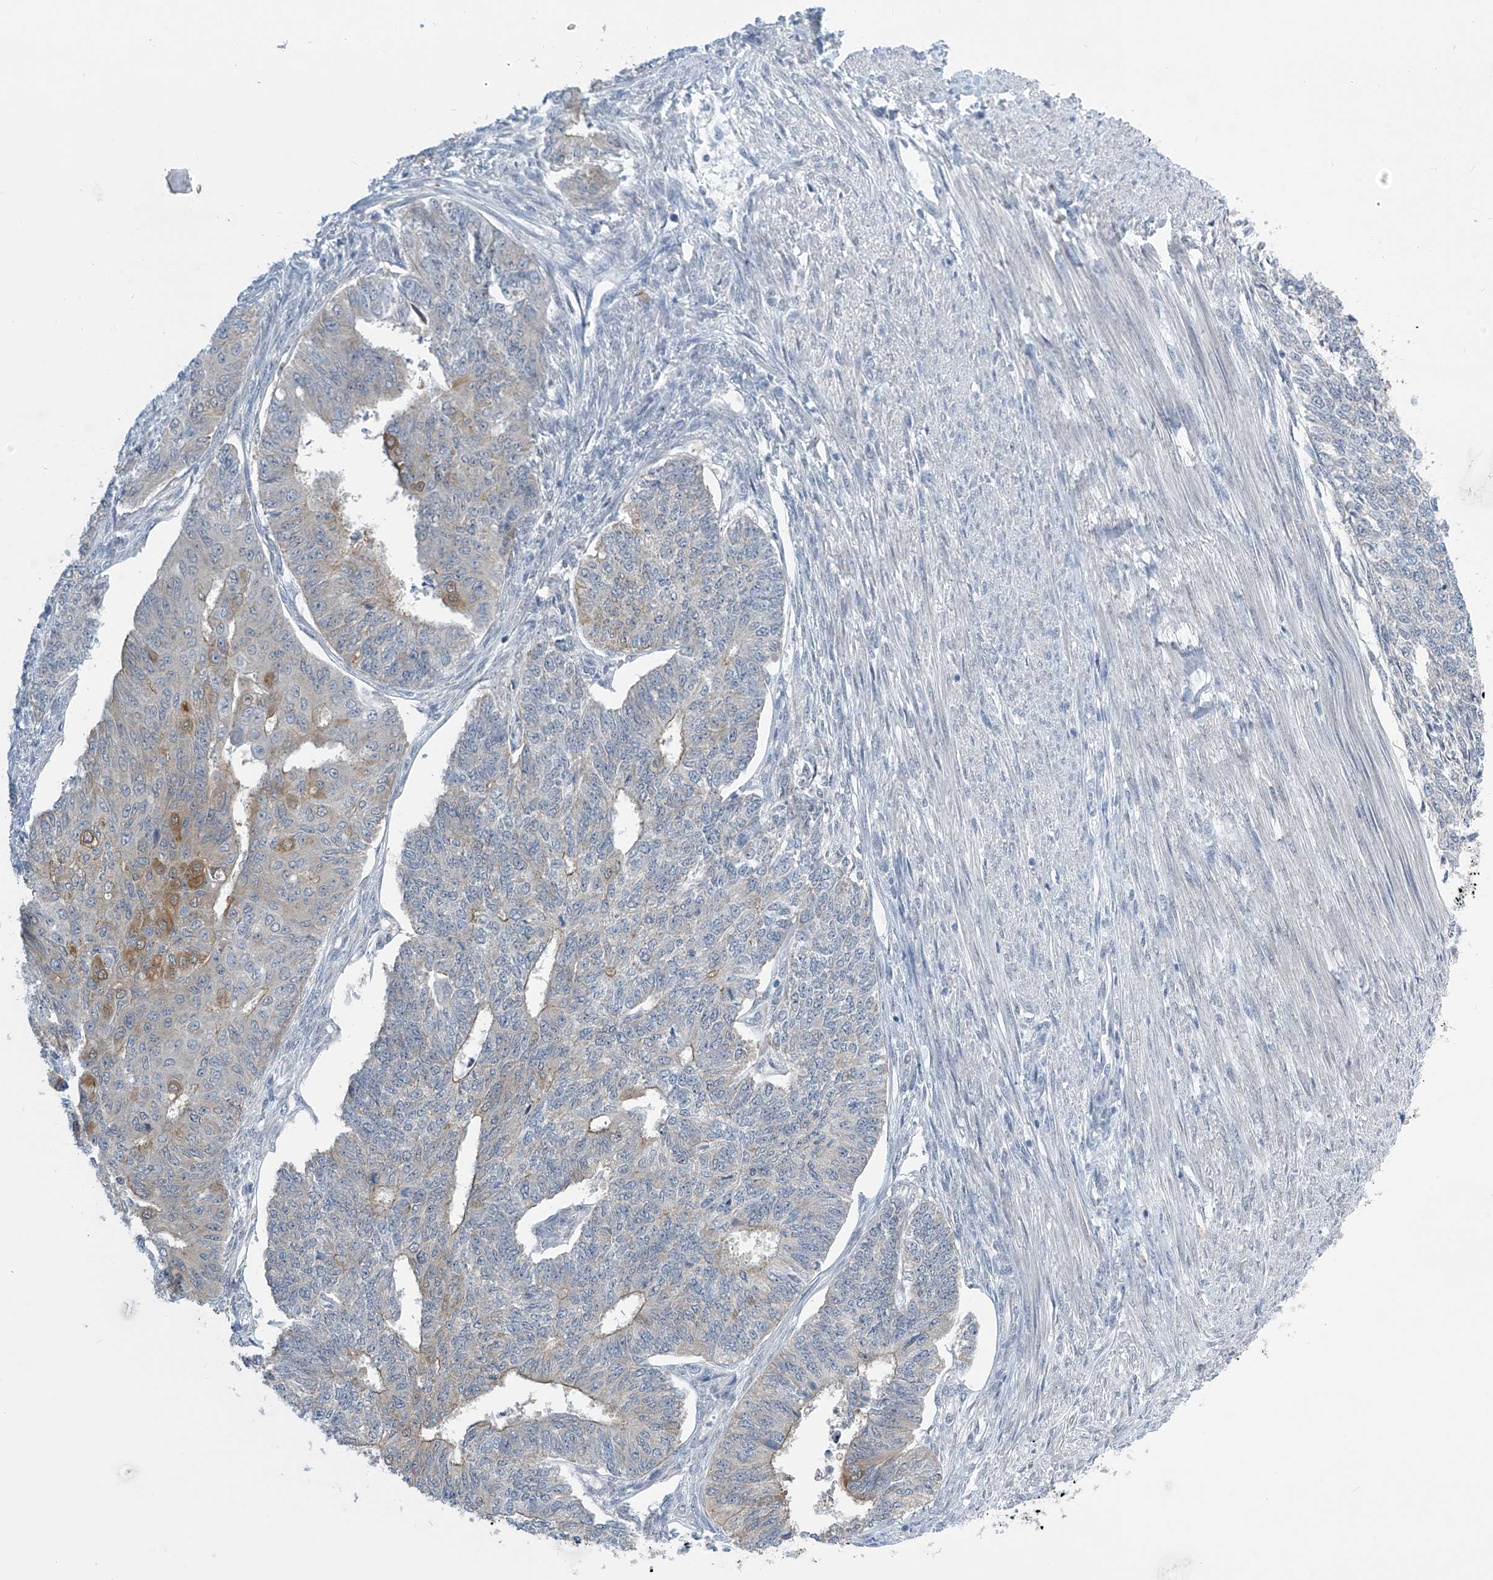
{"staining": {"intensity": "moderate", "quantity": "25%-75%", "location": "cytoplasmic/membranous"}, "tissue": "endometrial cancer", "cell_type": "Tumor cells", "image_type": "cancer", "snomed": [{"axis": "morphology", "description": "Adenocarcinoma, NOS"}, {"axis": "topography", "description": "Endometrium"}], "caption": "A medium amount of moderate cytoplasmic/membranous staining is present in approximately 25%-75% of tumor cells in endometrial adenocarcinoma tissue.", "gene": "APLF", "patient": {"sex": "female", "age": 32}}